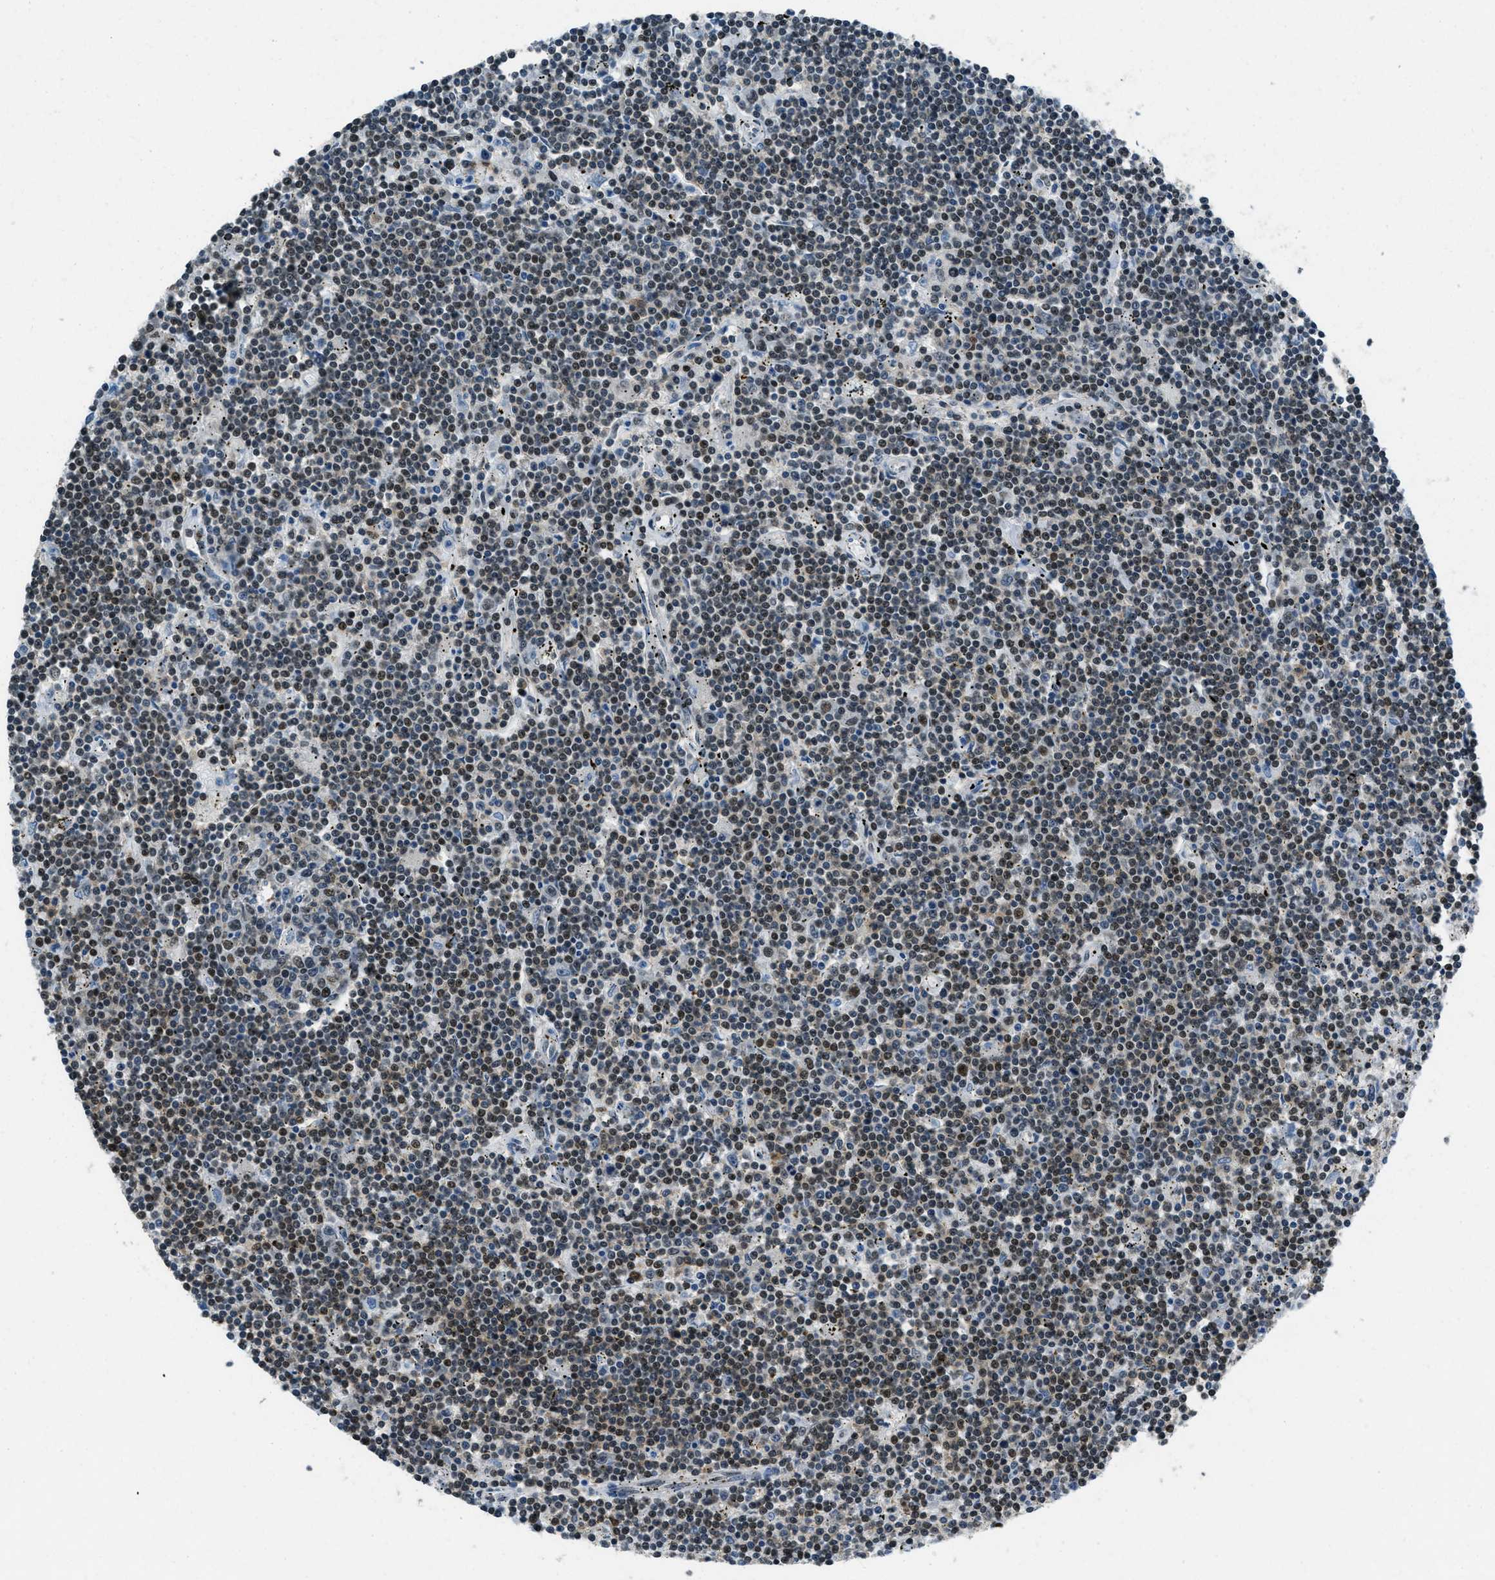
{"staining": {"intensity": "moderate", "quantity": "25%-75%", "location": "nuclear"}, "tissue": "lymphoma", "cell_type": "Tumor cells", "image_type": "cancer", "snomed": [{"axis": "morphology", "description": "Malignant lymphoma, non-Hodgkin's type, Low grade"}, {"axis": "topography", "description": "Spleen"}], "caption": "A histopathology image of human malignant lymphoma, non-Hodgkin's type (low-grade) stained for a protein demonstrates moderate nuclear brown staining in tumor cells.", "gene": "OGFR", "patient": {"sex": "male", "age": 76}}